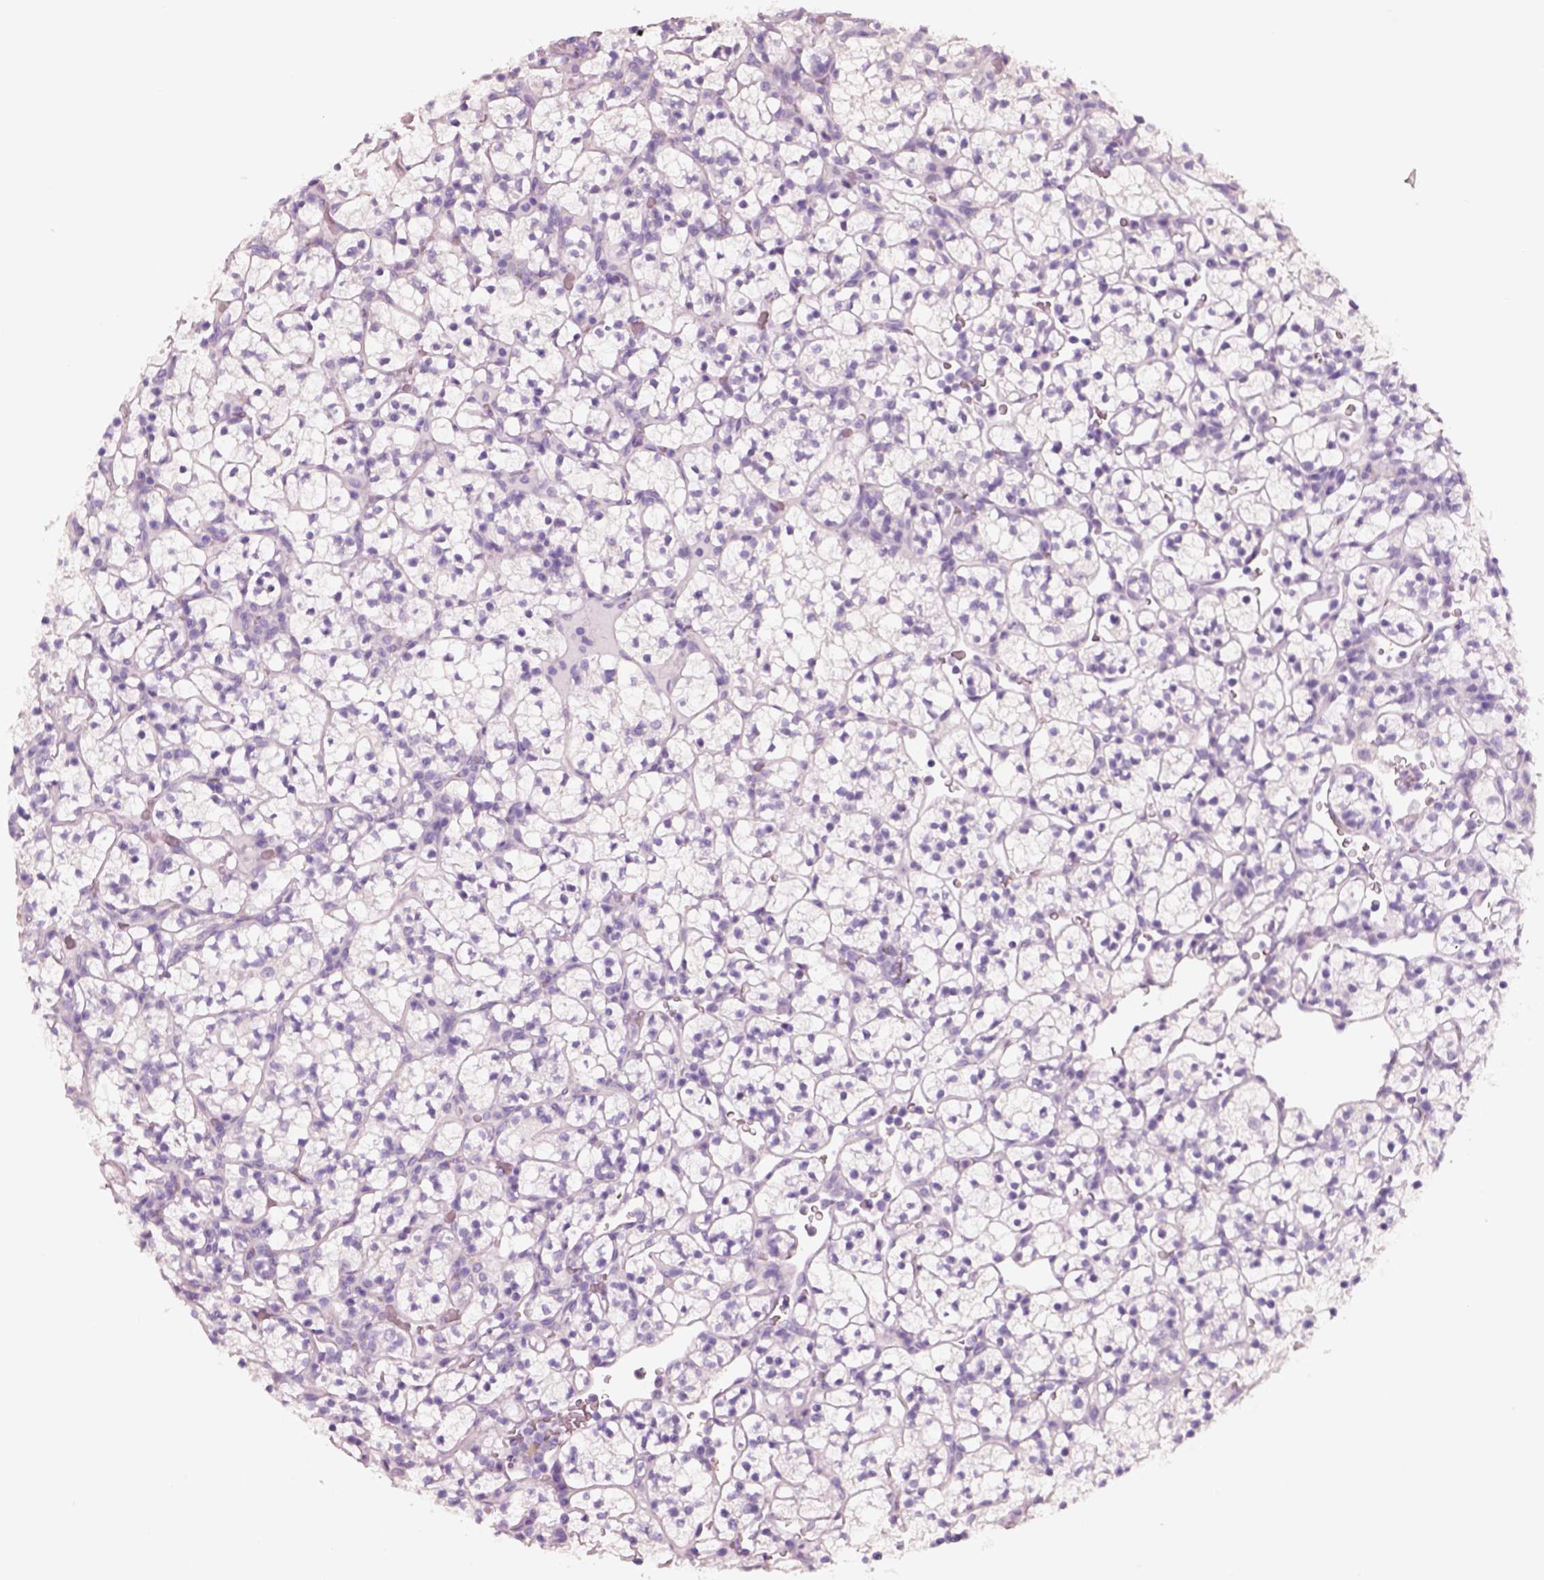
{"staining": {"intensity": "negative", "quantity": "none", "location": "none"}, "tissue": "renal cancer", "cell_type": "Tumor cells", "image_type": "cancer", "snomed": [{"axis": "morphology", "description": "Adenocarcinoma, NOS"}, {"axis": "topography", "description": "Kidney"}], "caption": "An immunohistochemistry (IHC) photomicrograph of renal adenocarcinoma is shown. There is no staining in tumor cells of renal adenocarcinoma.", "gene": "PNOC", "patient": {"sex": "female", "age": 89}}